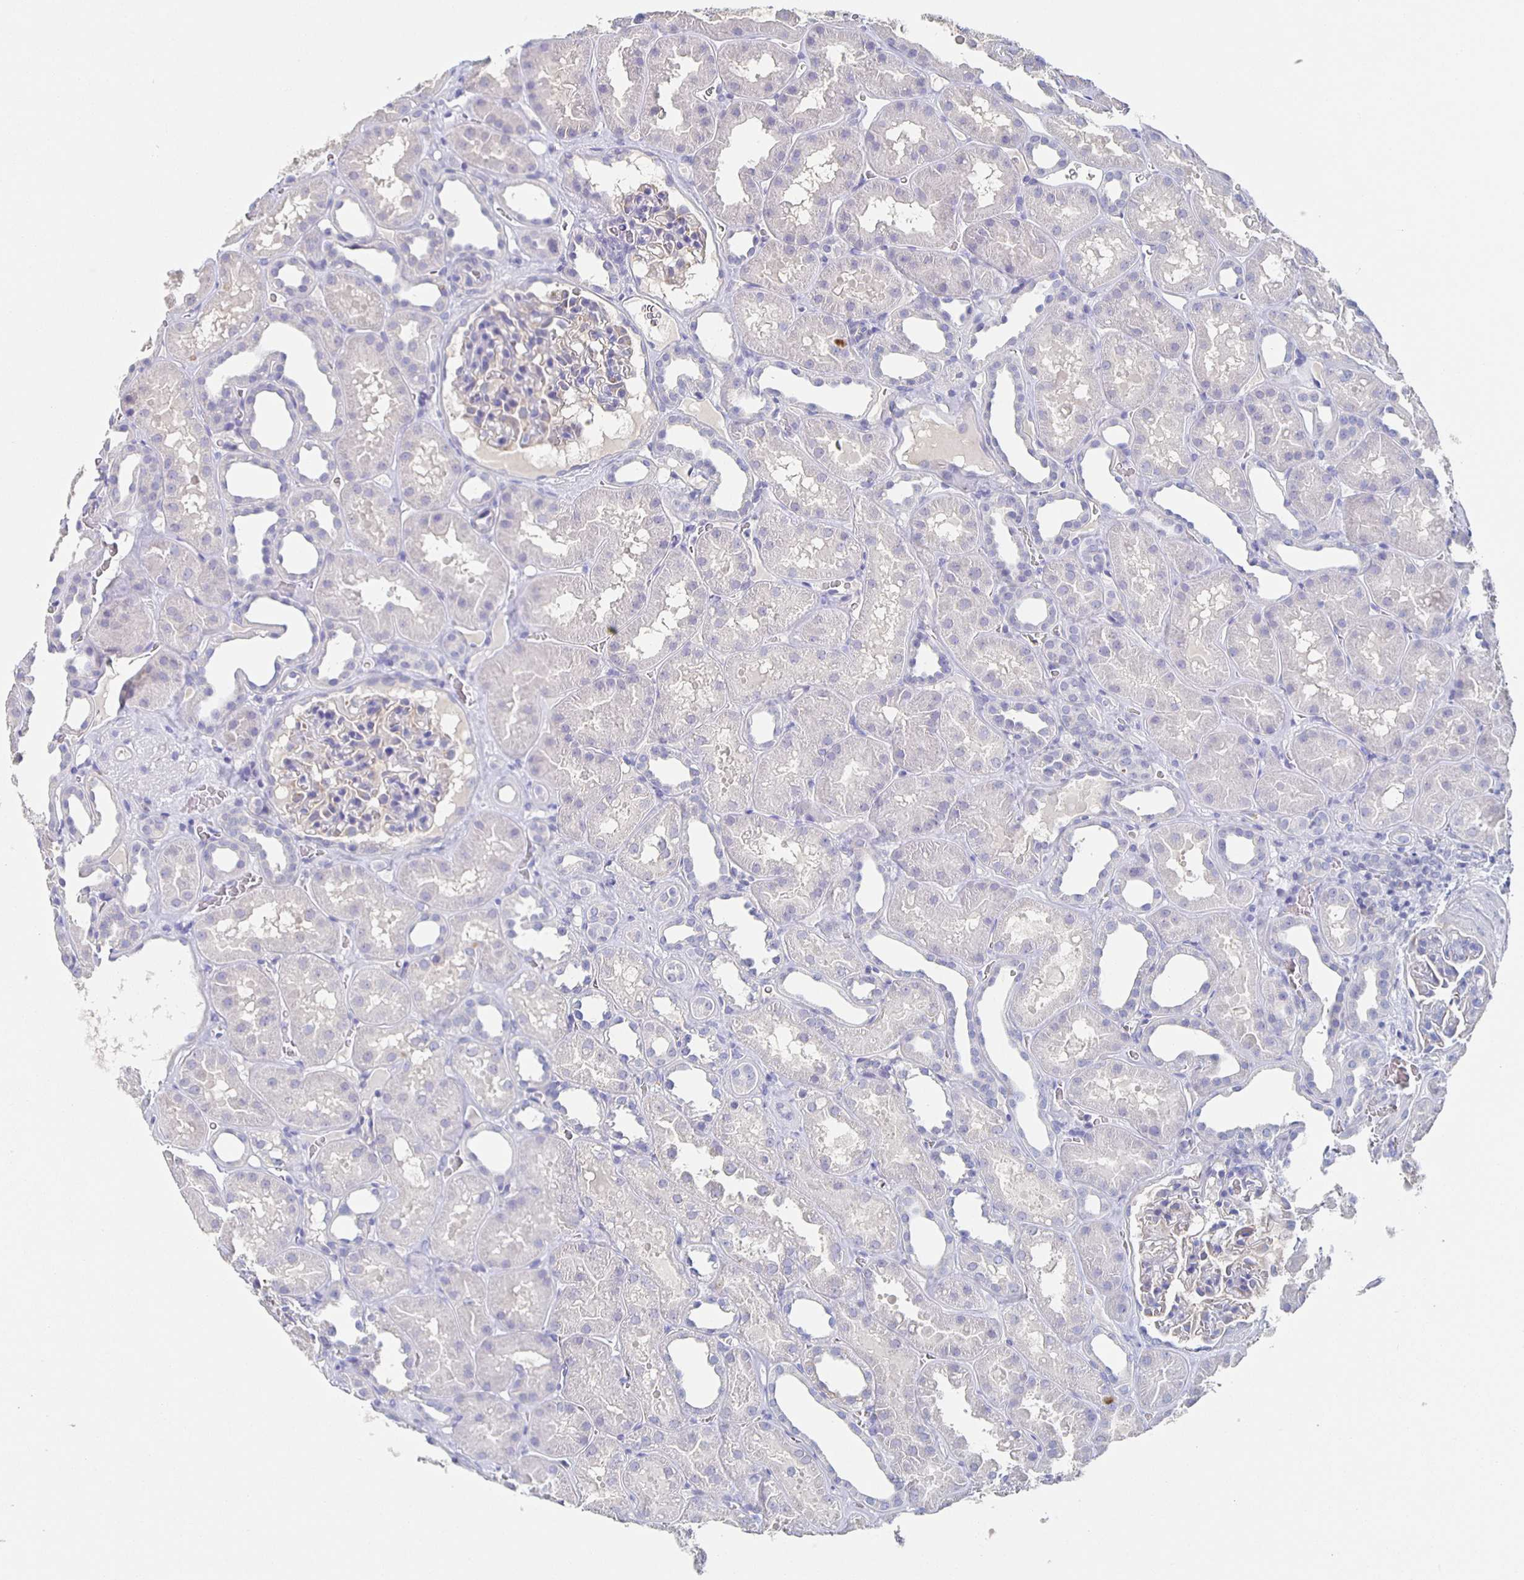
{"staining": {"intensity": "negative", "quantity": "none", "location": "none"}, "tissue": "kidney", "cell_type": "Cells in glomeruli", "image_type": "normal", "snomed": [{"axis": "morphology", "description": "Normal tissue, NOS"}, {"axis": "topography", "description": "Kidney"}], "caption": "Immunohistochemistry photomicrograph of benign kidney: kidney stained with DAB (3,3'-diaminobenzidine) reveals no significant protein positivity in cells in glomeruli. (Brightfield microscopy of DAB immunohistochemistry (IHC) at high magnification).", "gene": "CACNA2D2", "patient": {"sex": "female", "age": 41}}